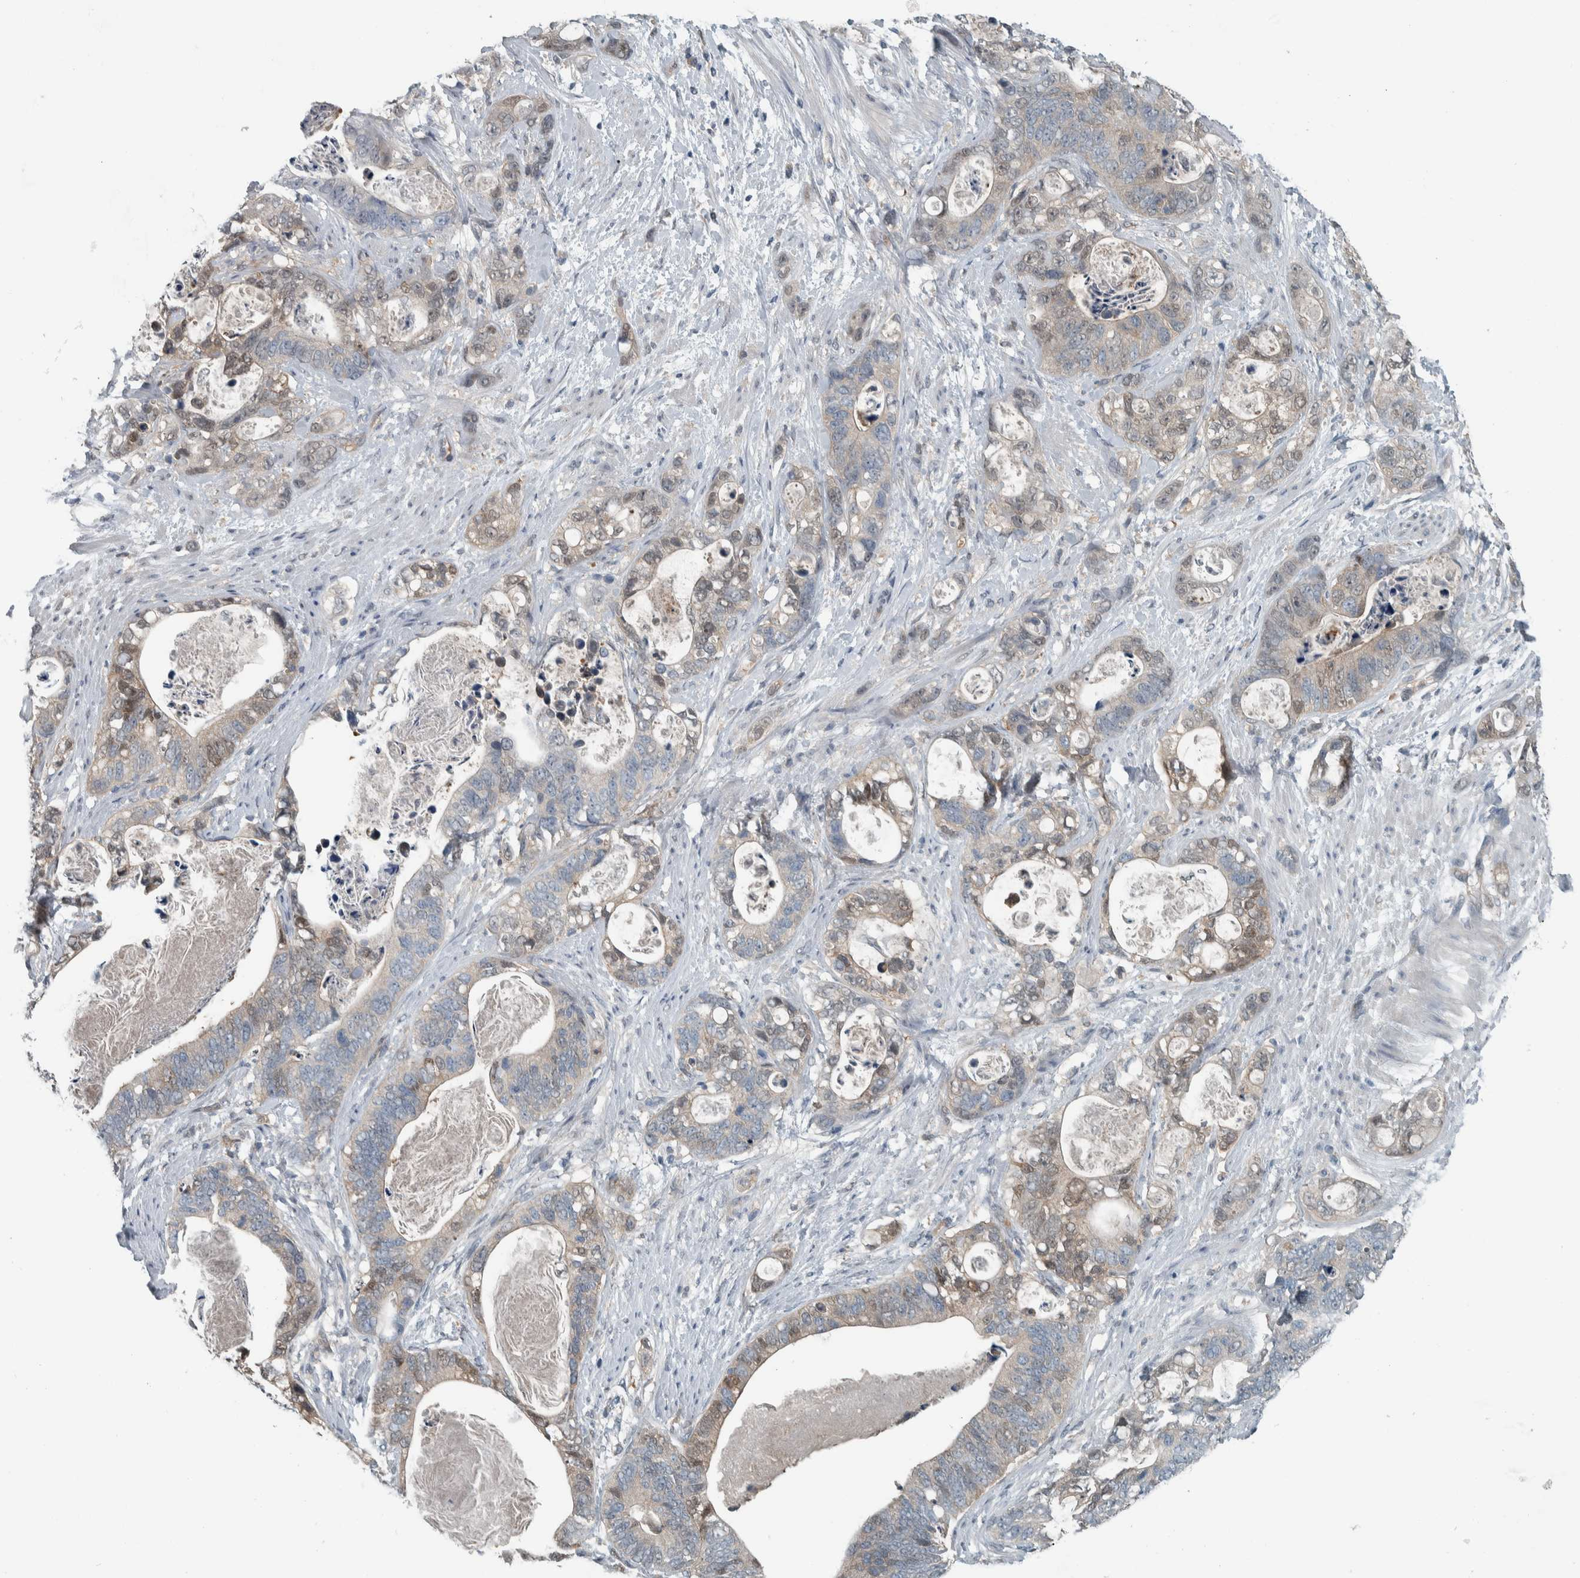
{"staining": {"intensity": "weak", "quantity": "25%-75%", "location": "cytoplasmic/membranous,nuclear"}, "tissue": "stomach cancer", "cell_type": "Tumor cells", "image_type": "cancer", "snomed": [{"axis": "morphology", "description": "Normal tissue, NOS"}, {"axis": "morphology", "description": "Adenocarcinoma, NOS"}, {"axis": "topography", "description": "Stomach"}], "caption": "This is a histology image of immunohistochemistry (IHC) staining of adenocarcinoma (stomach), which shows weak staining in the cytoplasmic/membranous and nuclear of tumor cells.", "gene": "ALAD", "patient": {"sex": "female", "age": 89}}